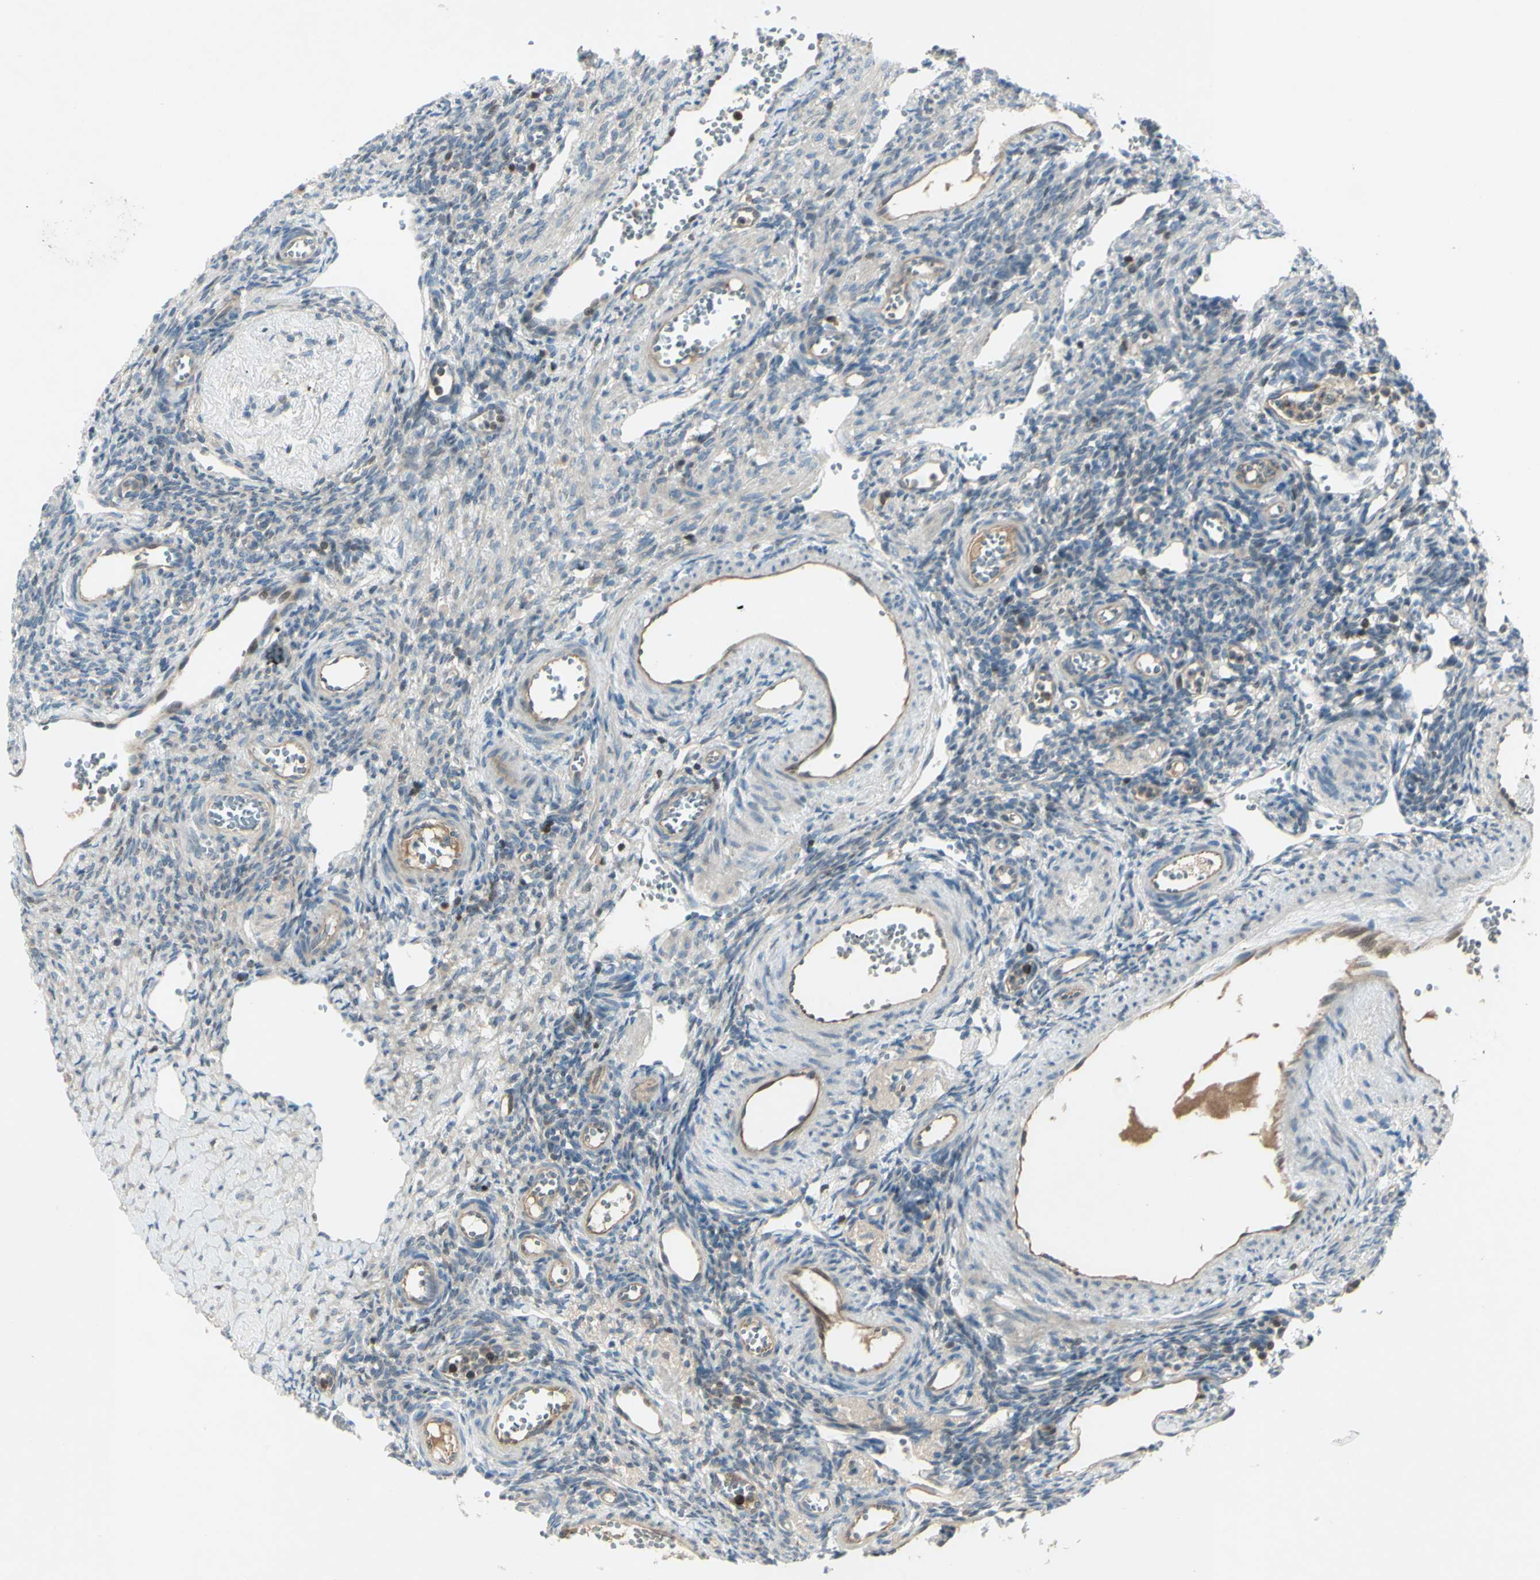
{"staining": {"intensity": "weak", "quantity": "25%-75%", "location": "cytoplasmic/membranous"}, "tissue": "ovary", "cell_type": "Ovarian stroma cells", "image_type": "normal", "snomed": [{"axis": "morphology", "description": "Normal tissue, NOS"}, {"axis": "topography", "description": "Ovary"}], "caption": "An image of human ovary stained for a protein exhibits weak cytoplasmic/membranous brown staining in ovarian stroma cells. The staining was performed using DAB (3,3'-diaminobenzidine), with brown indicating positive protein expression. Nuclei are stained blue with hematoxylin.", "gene": "C1orf159", "patient": {"sex": "female", "age": 33}}